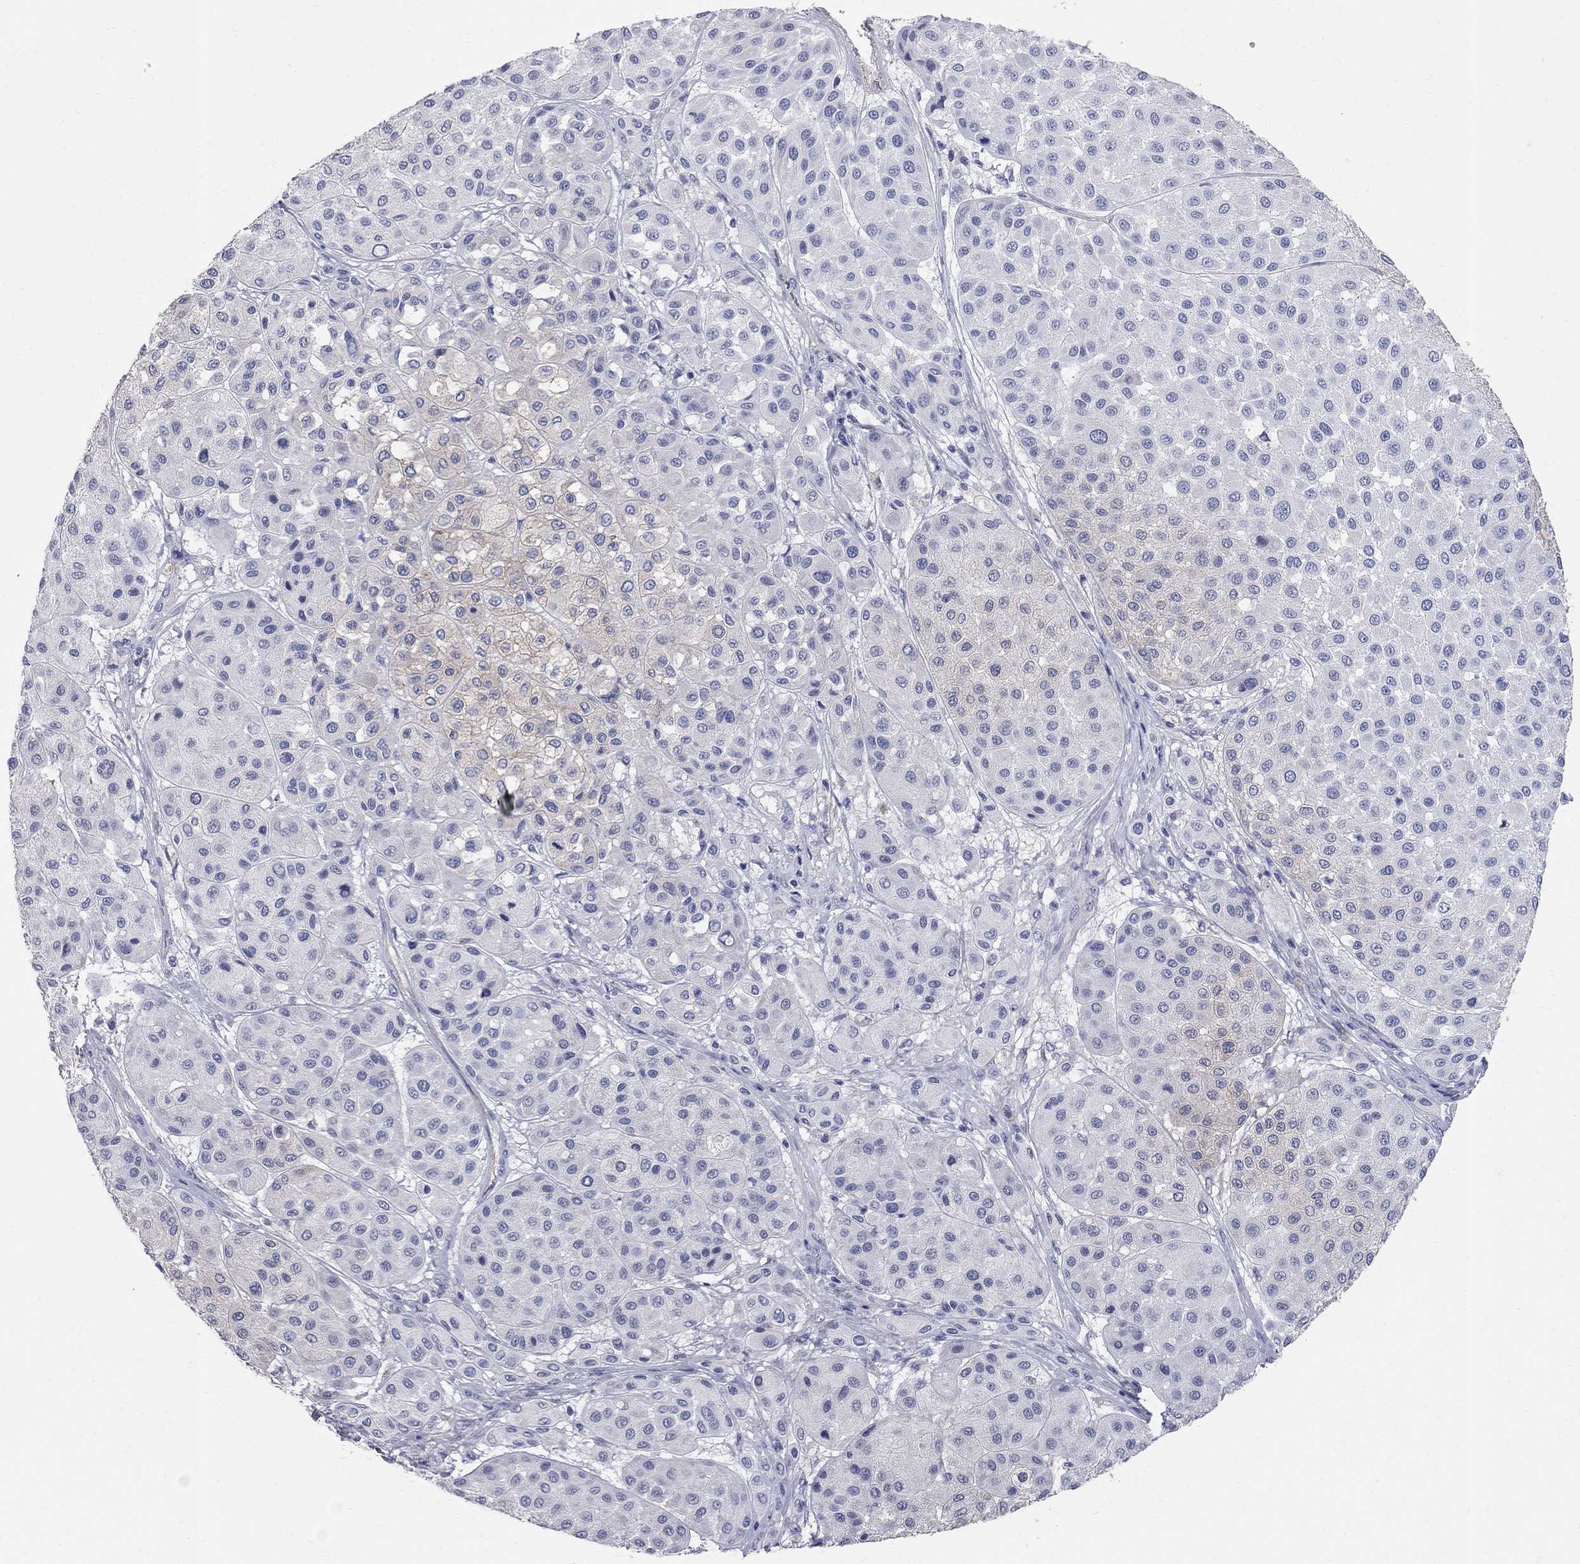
{"staining": {"intensity": "negative", "quantity": "none", "location": "none"}, "tissue": "melanoma", "cell_type": "Tumor cells", "image_type": "cancer", "snomed": [{"axis": "morphology", "description": "Malignant melanoma, Metastatic site"}, {"axis": "topography", "description": "Smooth muscle"}], "caption": "Melanoma was stained to show a protein in brown. There is no significant expression in tumor cells.", "gene": "AOX1", "patient": {"sex": "male", "age": 41}}